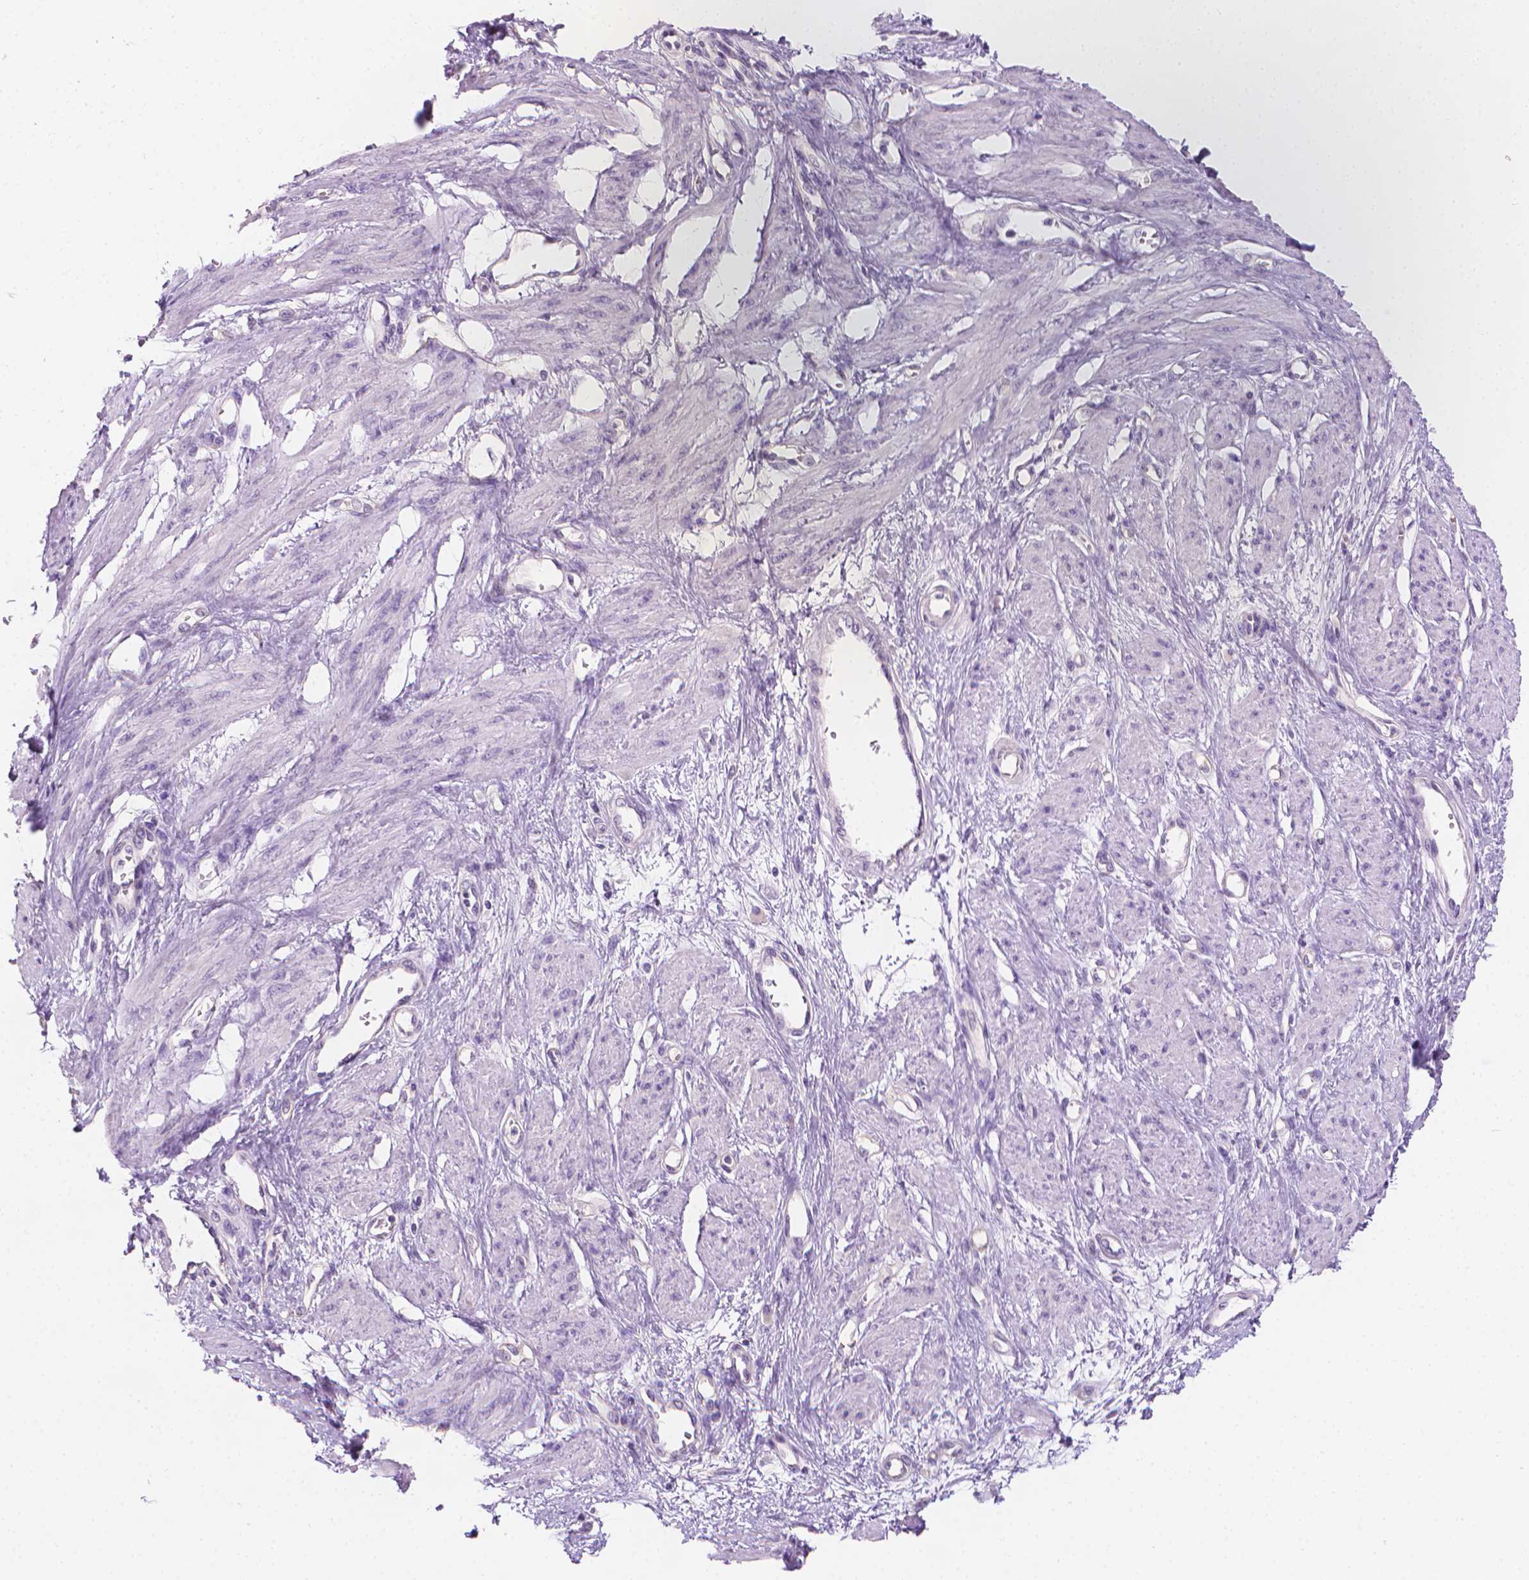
{"staining": {"intensity": "negative", "quantity": "none", "location": "none"}, "tissue": "smooth muscle", "cell_type": "Smooth muscle cells", "image_type": "normal", "snomed": [{"axis": "morphology", "description": "Normal tissue, NOS"}, {"axis": "topography", "description": "Smooth muscle"}, {"axis": "topography", "description": "Uterus"}], "caption": "Smooth muscle was stained to show a protein in brown. There is no significant expression in smooth muscle cells. (DAB immunohistochemistry (IHC), high magnification).", "gene": "FASN", "patient": {"sex": "female", "age": 39}}